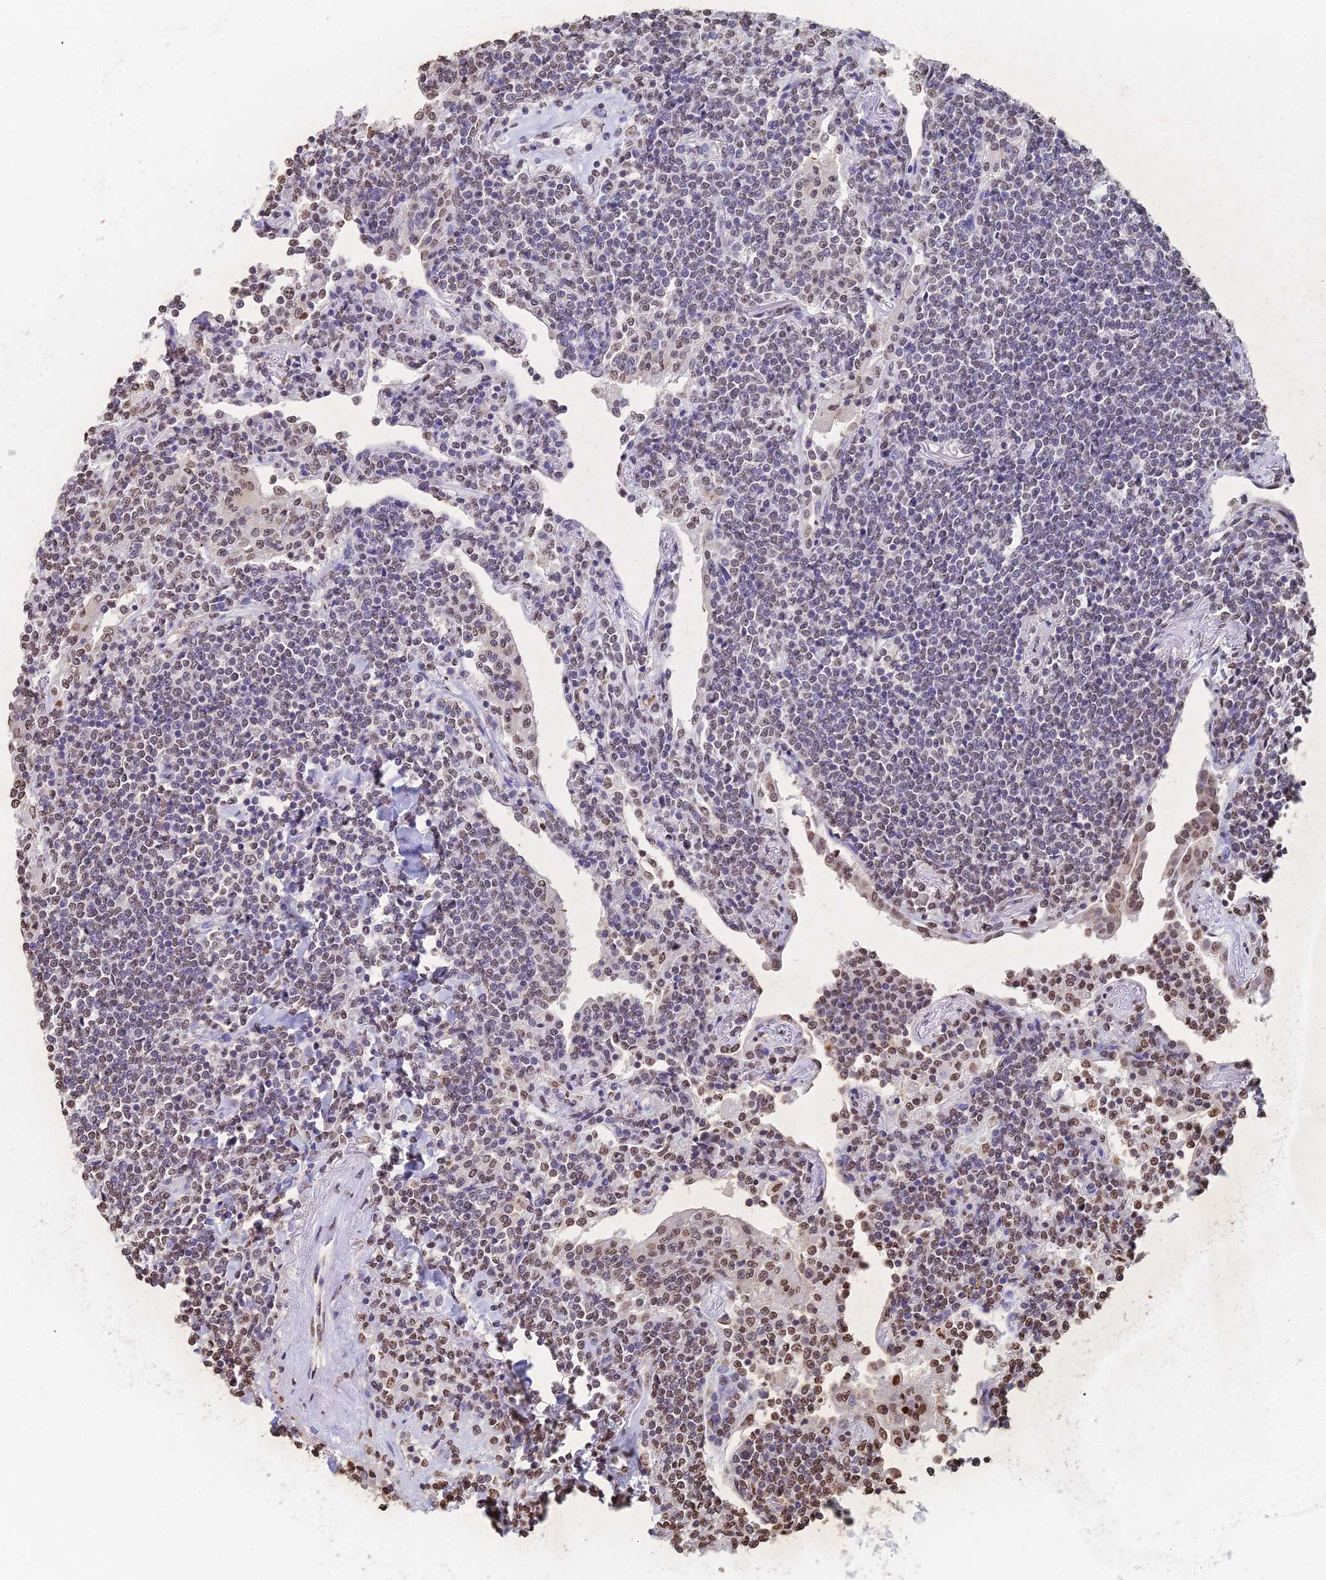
{"staining": {"intensity": "moderate", "quantity": "<25%", "location": "nuclear"}, "tissue": "lymphoma", "cell_type": "Tumor cells", "image_type": "cancer", "snomed": [{"axis": "morphology", "description": "Malignant lymphoma, non-Hodgkin's type, Low grade"}, {"axis": "topography", "description": "Lung"}], "caption": "Lymphoma was stained to show a protein in brown. There is low levels of moderate nuclear expression in about <25% of tumor cells. (Stains: DAB in brown, nuclei in blue, Microscopy: brightfield microscopy at high magnification).", "gene": "GBP3", "patient": {"sex": "female", "age": 71}}